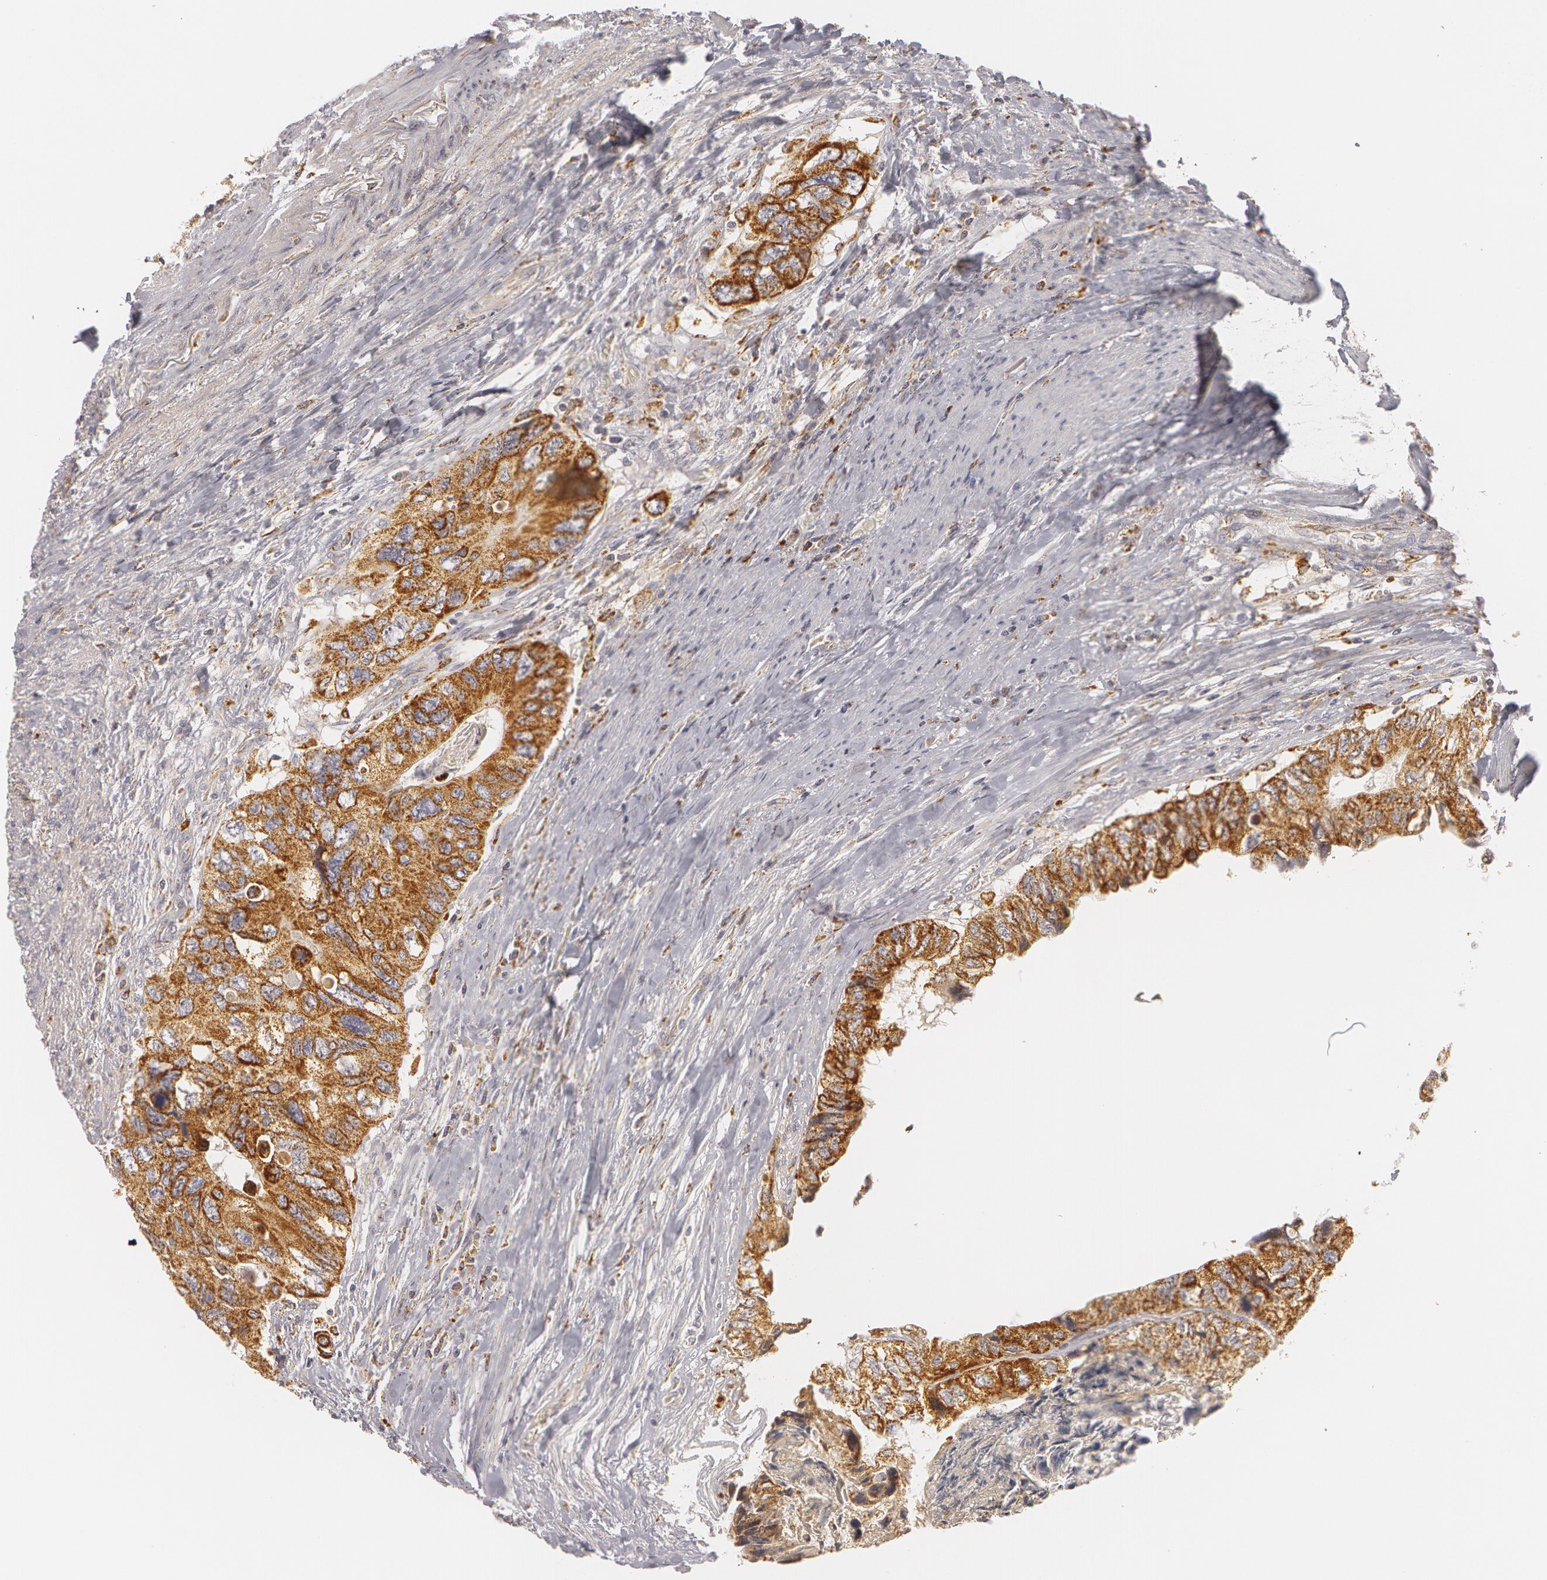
{"staining": {"intensity": "strong", "quantity": ">75%", "location": "cytoplasmic/membranous"}, "tissue": "colorectal cancer", "cell_type": "Tumor cells", "image_type": "cancer", "snomed": [{"axis": "morphology", "description": "Adenocarcinoma, NOS"}, {"axis": "topography", "description": "Rectum"}], "caption": "Adenocarcinoma (colorectal) stained with a brown dye displays strong cytoplasmic/membranous positive staining in approximately >75% of tumor cells.", "gene": "C7", "patient": {"sex": "female", "age": 82}}